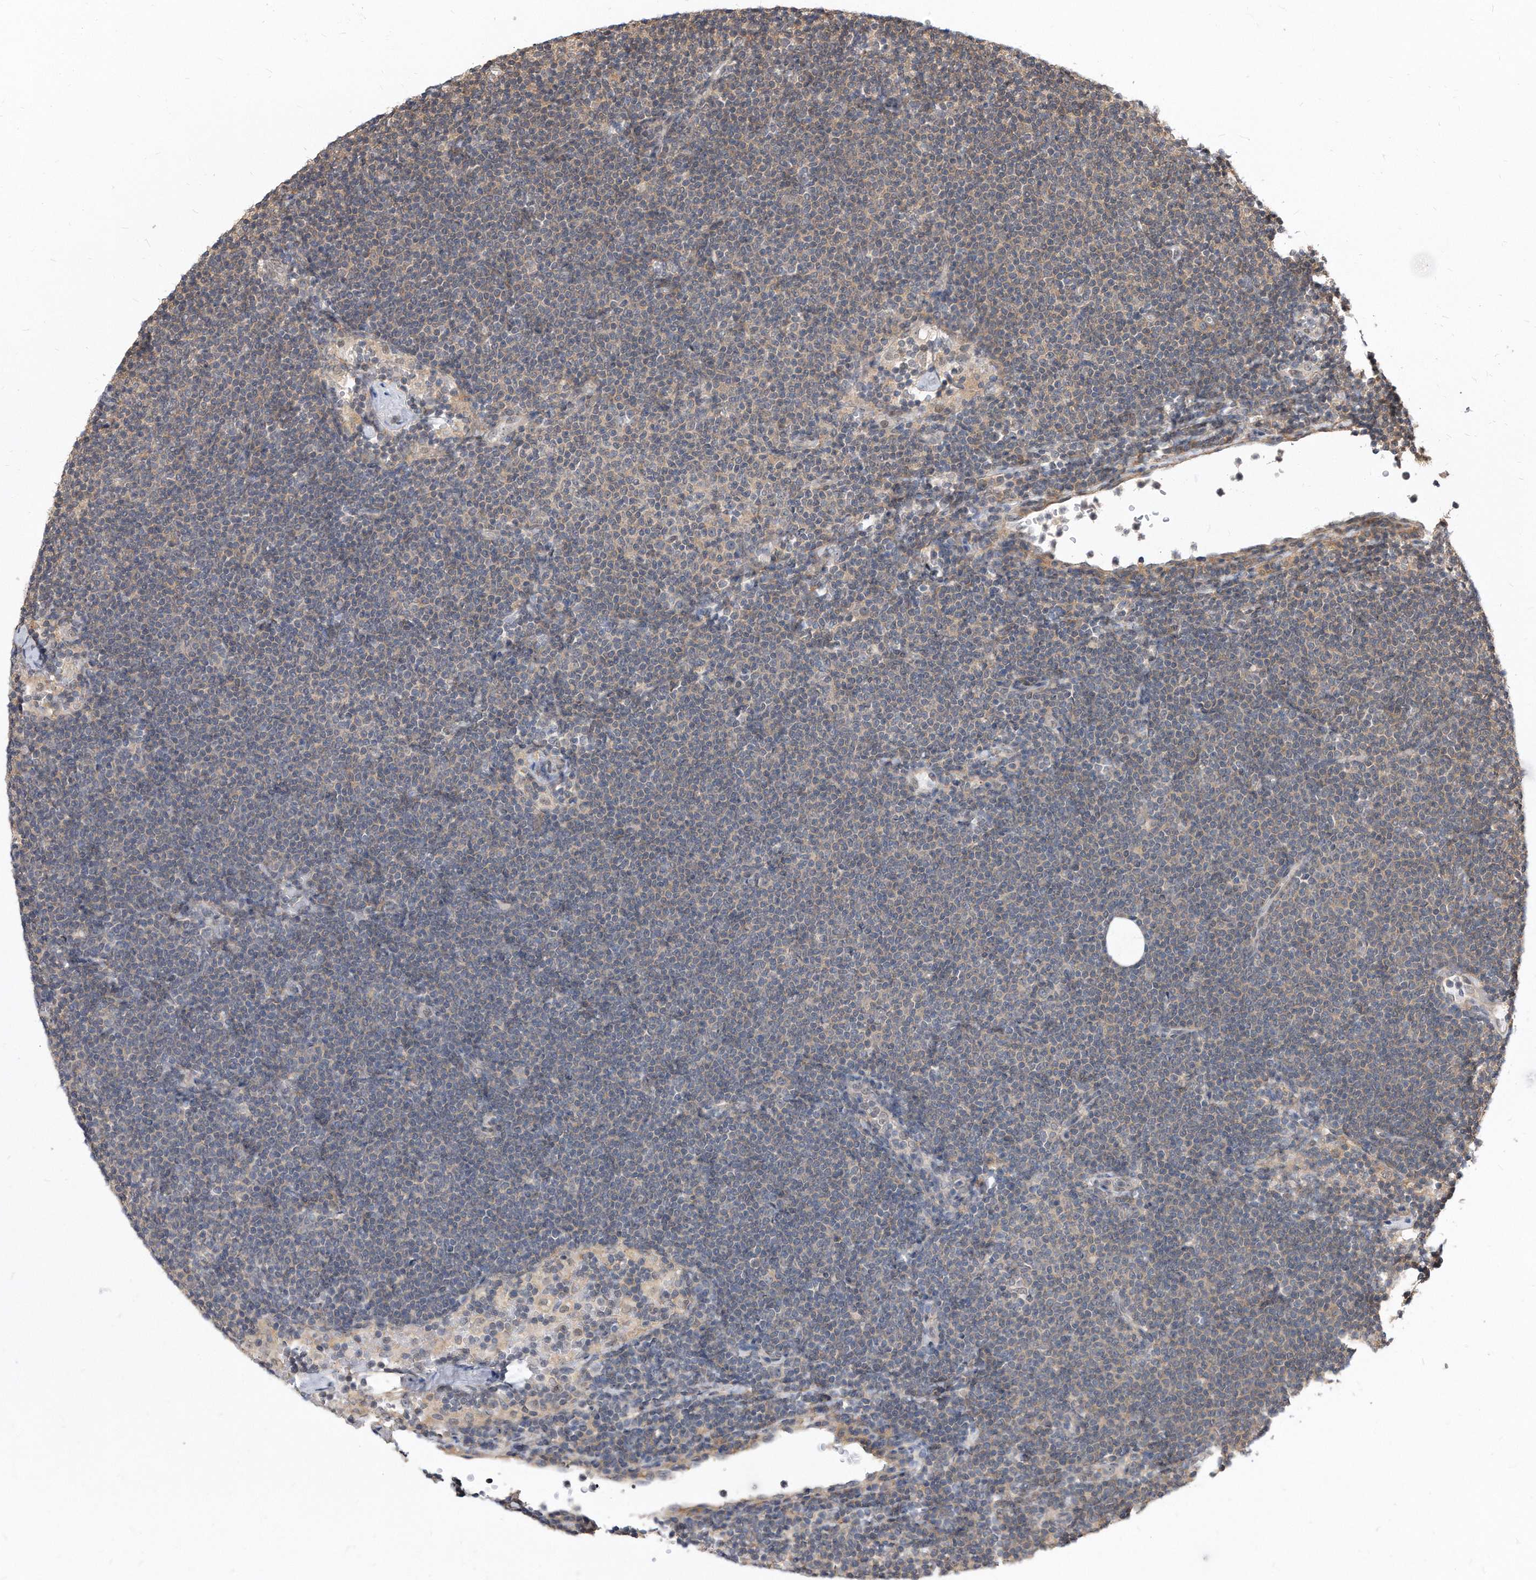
{"staining": {"intensity": "negative", "quantity": "none", "location": "none"}, "tissue": "lymphoma", "cell_type": "Tumor cells", "image_type": "cancer", "snomed": [{"axis": "morphology", "description": "Malignant lymphoma, non-Hodgkin's type, Low grade"}, {"axis": "topography", "description": "Lymph node"}], "caption": "There is no significant staining in tumor cells of lymphoma.", "gene": "TCP1", "patient": {"sex": "female", "age": 53}}